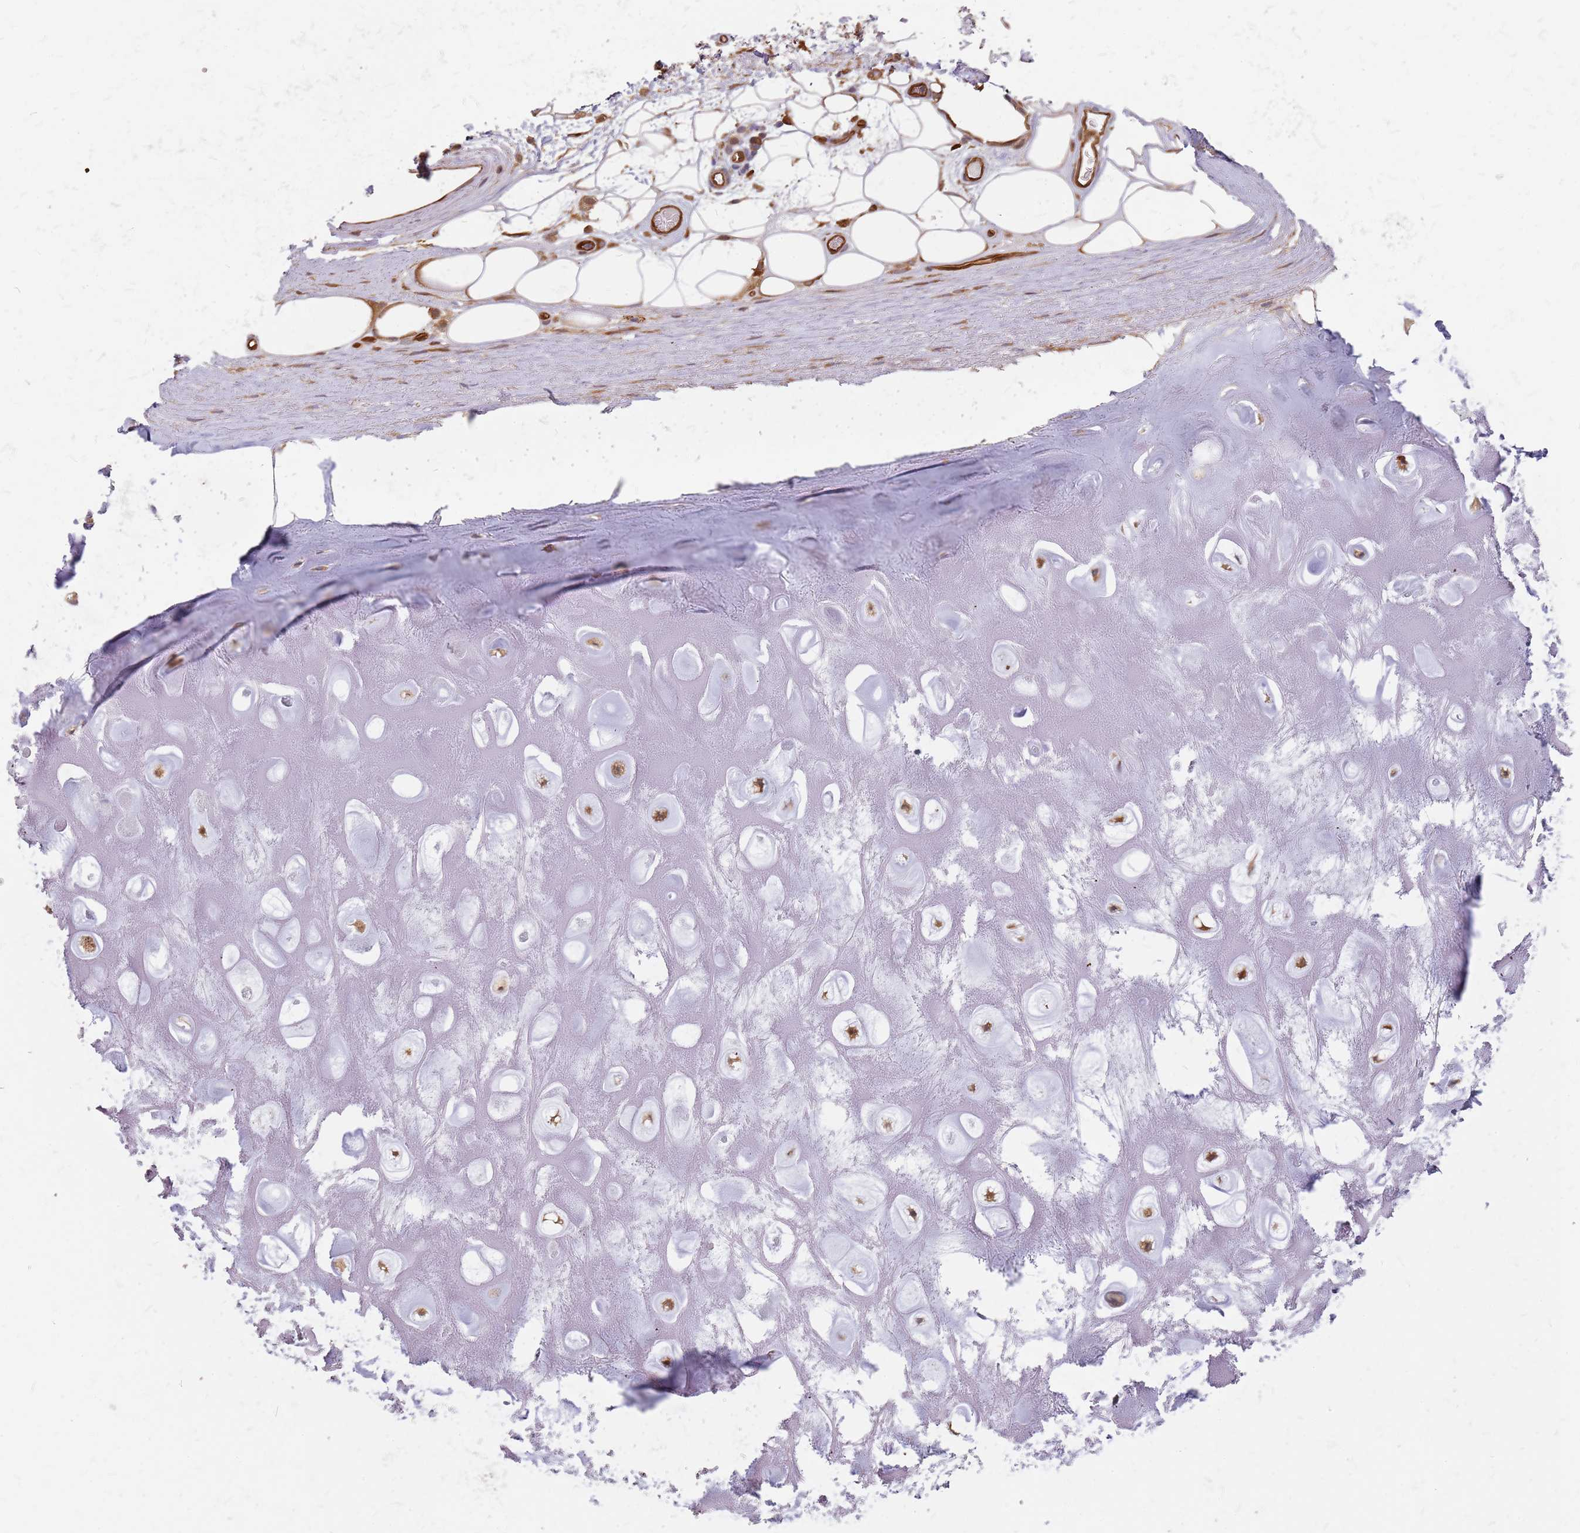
{"staining": {"intensity": "weak", "quantity": "<25%", "location": "cytoplasmic/membranous"}, "tissue": "adipose tissue", "cell_type": "Adipocytes", "image_type": "normal", "snomed": [{"axis": "morphology", "description": "Normal tissue, NOS"}, {"axis": "topography", "description": "Cartilage tissue"}], "caption": "Immunohistochemistry (IHC) histopathology image of normal adipose tissue: human adipose tissue stained with DAB displays no significant protein expression in adipocytes.", "gene": "HDX", "patient": {"sex": "male", "age": 81}}